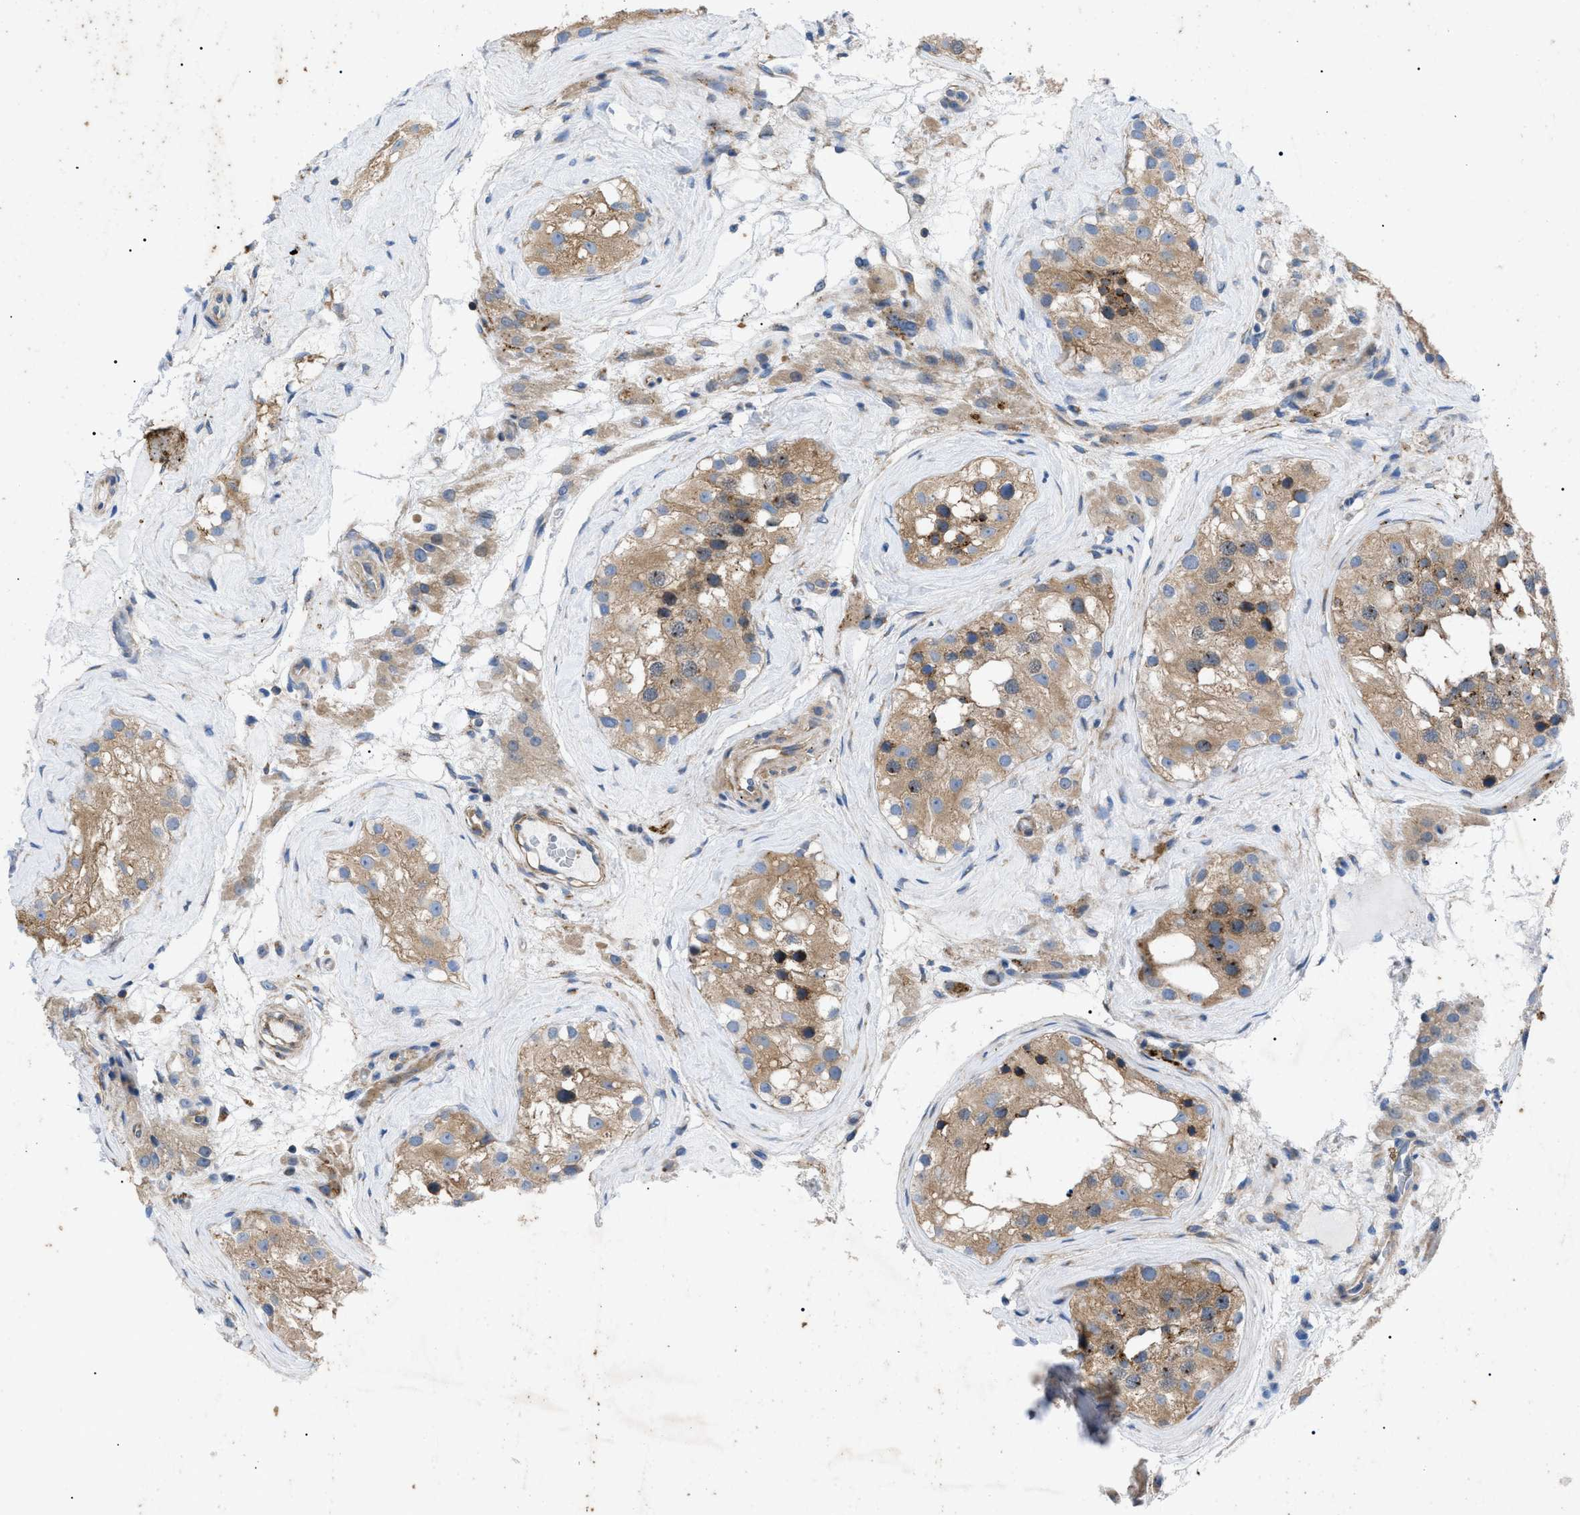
{"staining": {"intensity": "moderate", "quantity": ">75%", "location": "cytoplasmic/membranous"}, "tissue": "testis", "cell_type": "Cells in seminiferous ducts", "image_type": "normal", "snomed": [{"axis": "morphology", "description": "Normal tissue, NOS"}, {"axis": "morphology", "description": "Seminoma, NOS"}, {"axis": "topography", "description": "Testis"}], "caption": "Brown immunohistochemical staining in normal testis exhibits moderate cytoplasmic/membranous staining in about >75% of cells in seminiferous ducts.", "gene": "HSPB8", "patient": {"sex": "male", "age": 71}}